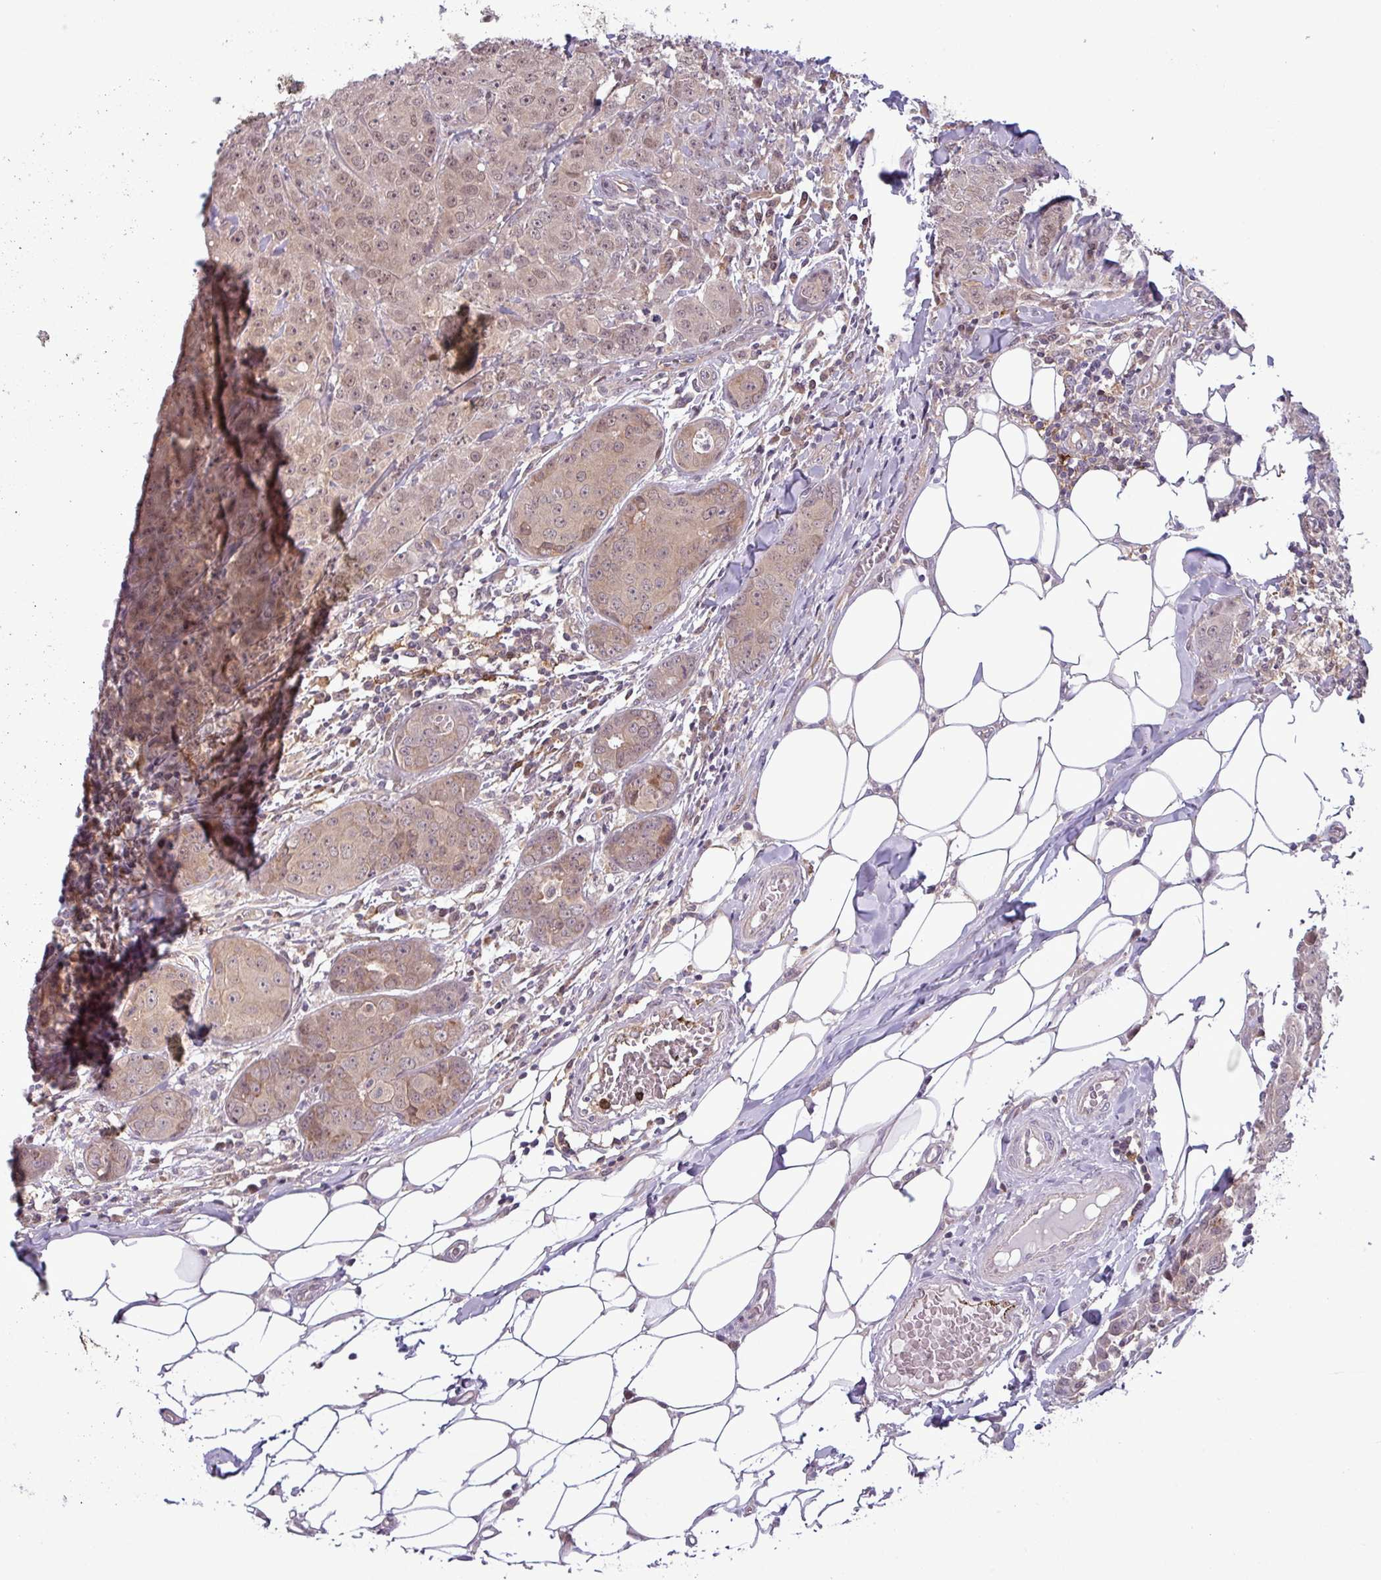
{"staining": {"intensity": "weak", "quantity": ">75%", "location": "cytoplasmic/membranous,nuclear"}, "tissue": "breast cancer", "cell_type": "Tumor cells", "image_type": "cancer", "snomed": [{"axis": "morphology", "description": "Duct carcinoma"}, {"axis": "topography", "description": "Breast"}], "caption": "An immunohistochemistry micrograph of neoplastic tissue is shown. Protein staining in brown highlights weak cytoplasmic/membranous and nuclear positivity in breast cancer within tumor cells.", "gene": "NPFFR1", "patient": {"sex": "female", "age": 43}}